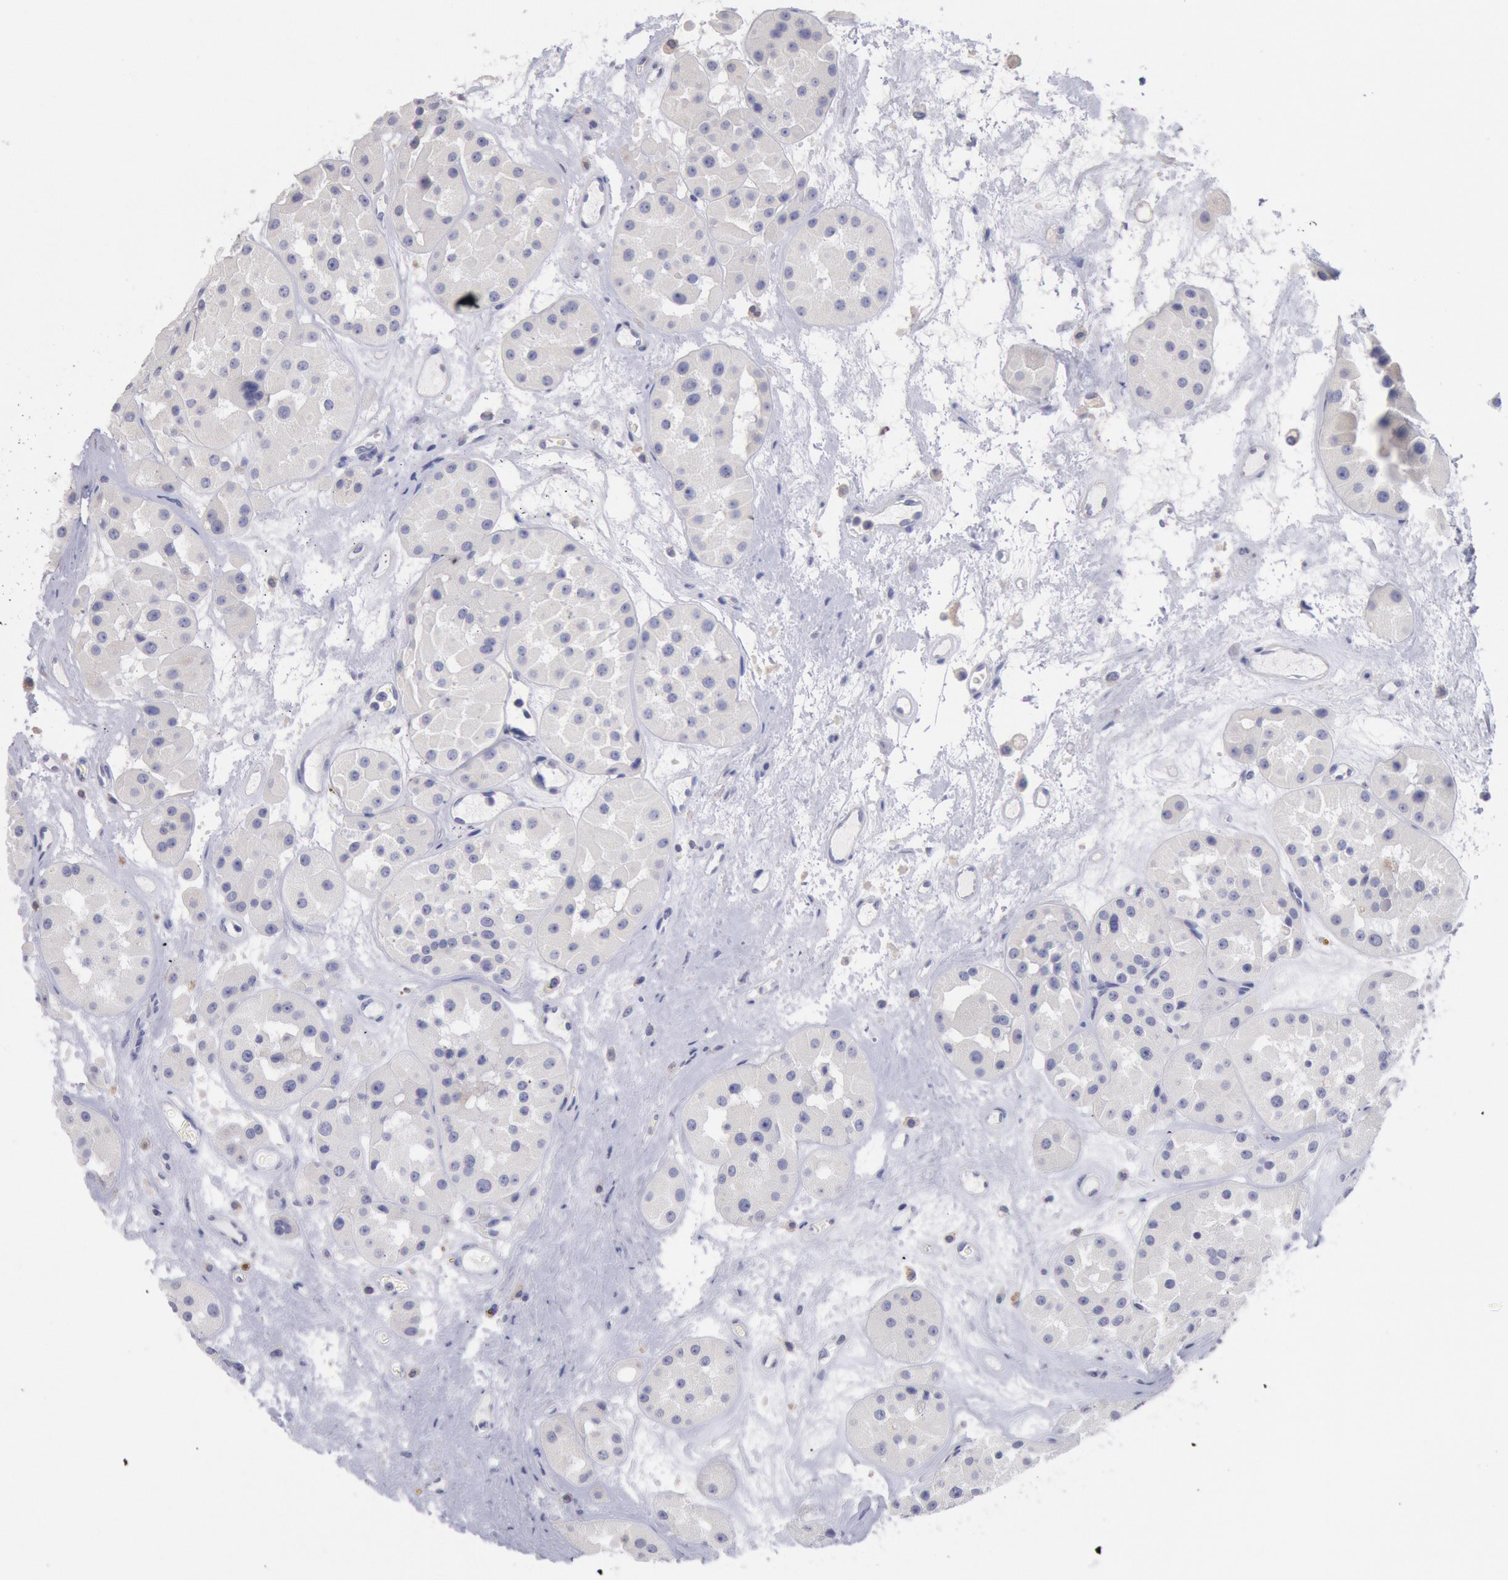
{"staining": {"intensity": "negative", "quantity": "none", "location": "none"}, "tissue": "renal cancer", "cell_type": "Tumor cells", "image_type": "cancer", "snomed": [{"axis": "morphology", "description": "Adenocarcinoma, uncertain malignant potential"}, {"axis": "topography", "description": "Kidney"}], "caption": "This is a photomicrograph of immunohistochemistry staining of adenocarcinoma,  uncertain malignant potential (renal), which shows no expression in tumor cells.", "gene": "GAL3ST1", "patient": {"sex": "male", "age": 63}}